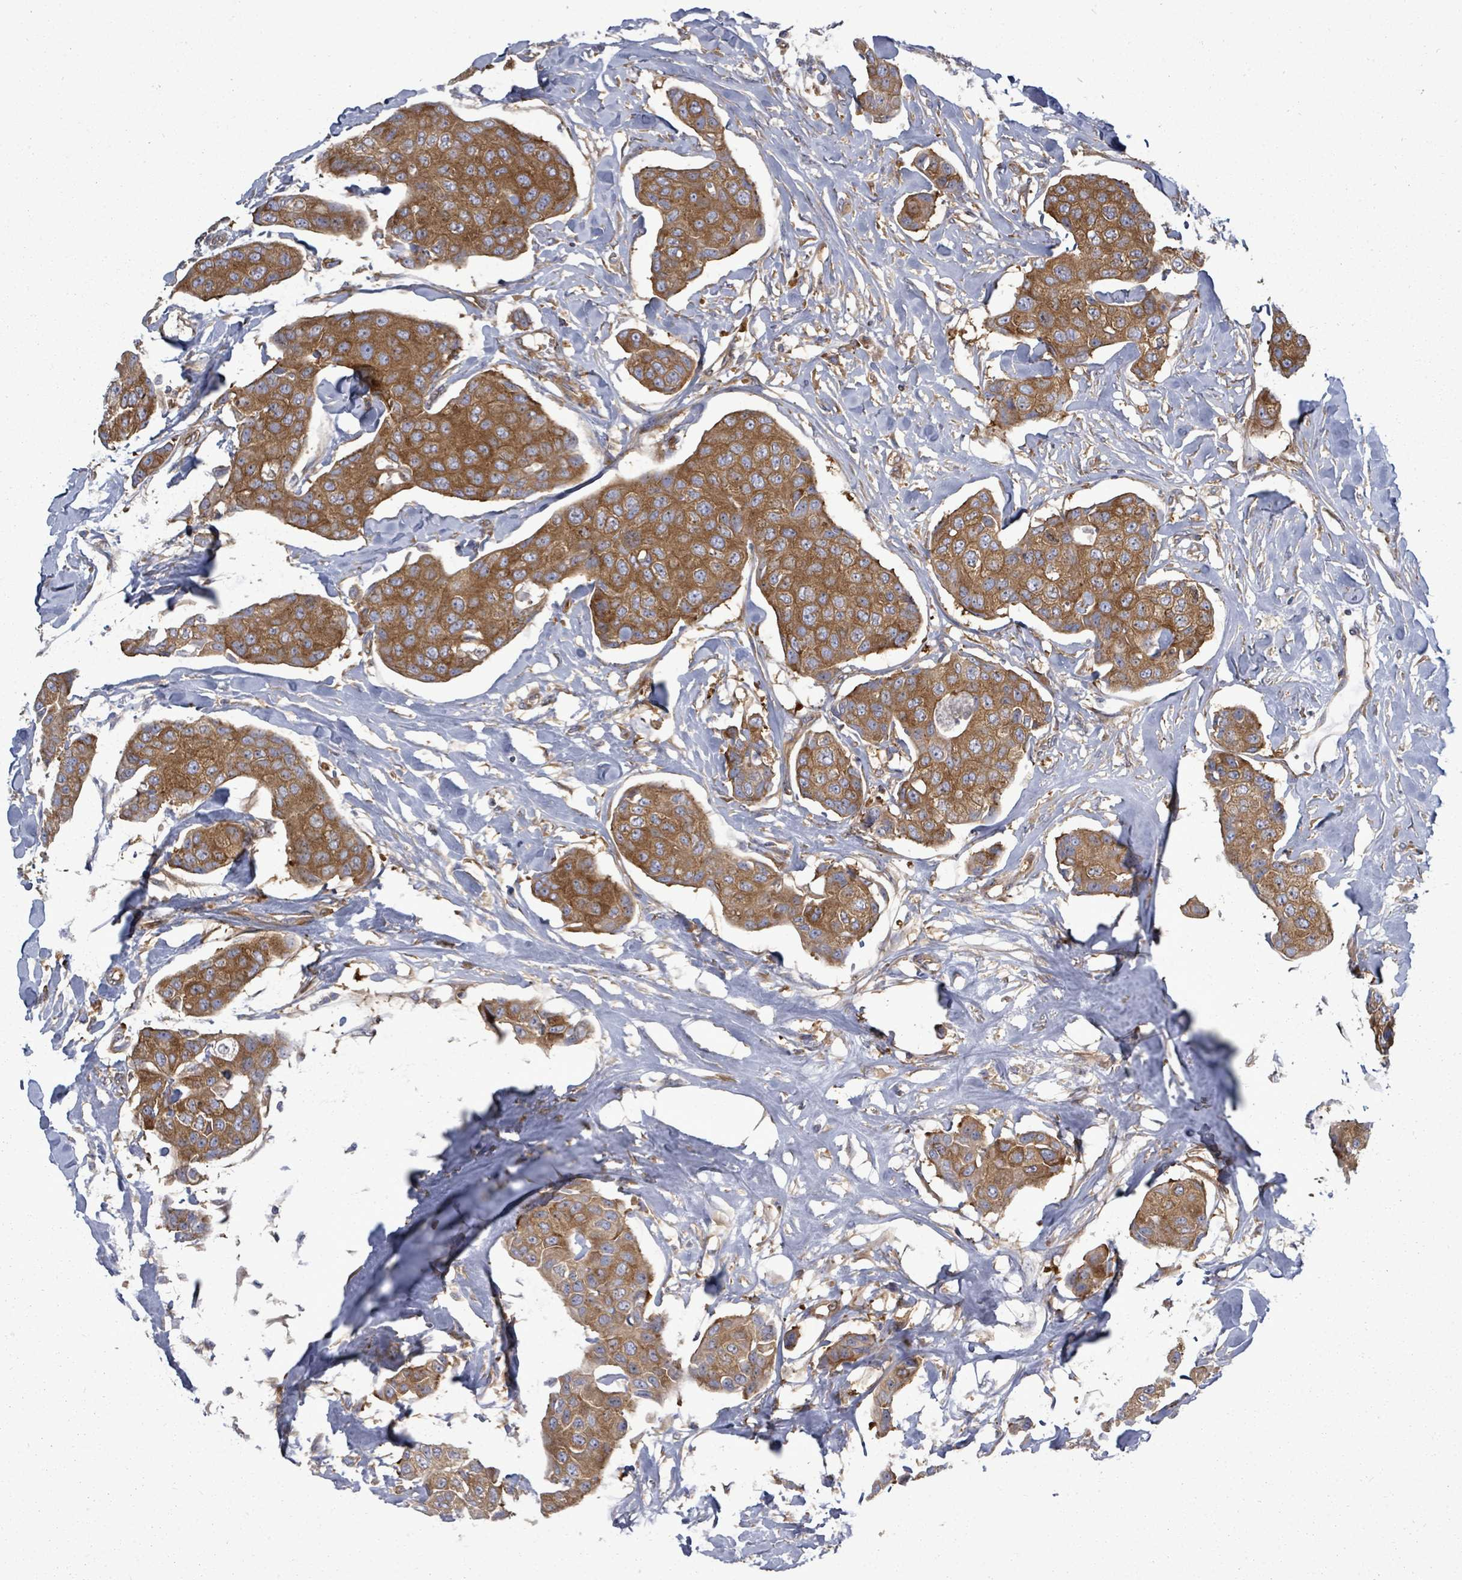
{"staining": {"intensity": "moderate", "quantity": ">75%", "location": "cytoplasmic/membranous"}, "tissue": "breast cancer", "cell_type": "Tumor cells", "image_type": "cancer", "snomed": [{"axis": "morphology", "description": "Duct carcinoma"}, {"axis": "topography", "description": "Breast"}, {"axis": "topography", "description": "Lymph node"}], "caption": "Moderate cytoplasmic/membranous expression for a protein is present in about >75% of tumor cells of breast cancer using immunohistochemistry.", "gene": "EIF3C", "patient": {"sex": "female", "age": 80}}